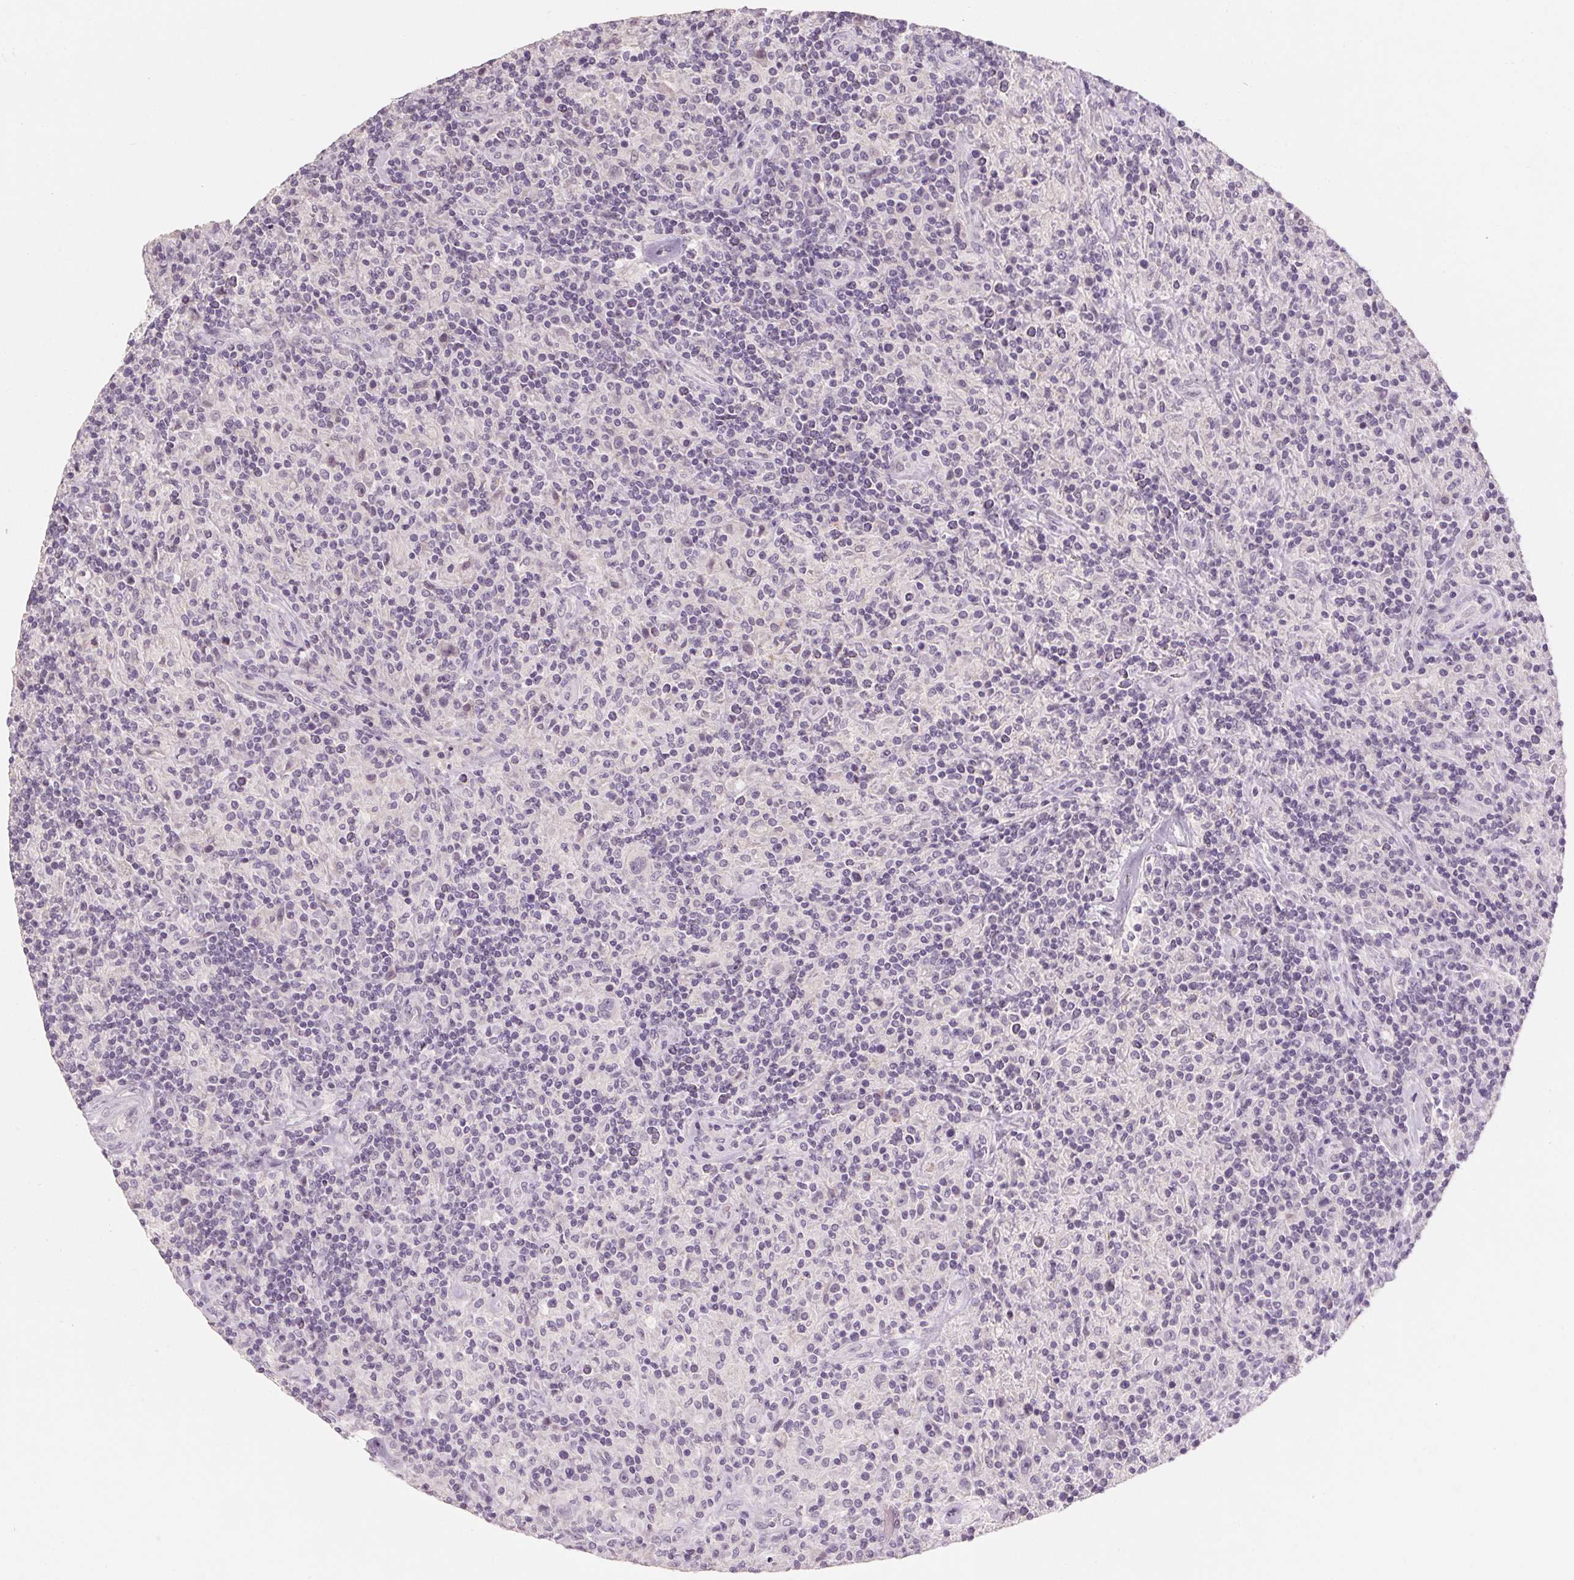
{"staining": {"intensity": "negative", "quantity": "none", "location": "none"}, "tissue": "lymphoma", "cell_type": "Tumor cells", "image_type": "cancer", "snomed": [{"axis": "morphology", "description": "Hodgkin's disease, NOS"}, {"axis": "topography", "description": "Lymph node"}], "caption": "Immunohistochemistry of lymphoma demonstrates no expression in tumor cells. Brightfield microscopy of immunohistochemistry stained with DAB (brown) and hematoxylin (blue), captured at high magnification.", "gene": "CAPZA3", "patient": {"sex": "male", "age": 70}}